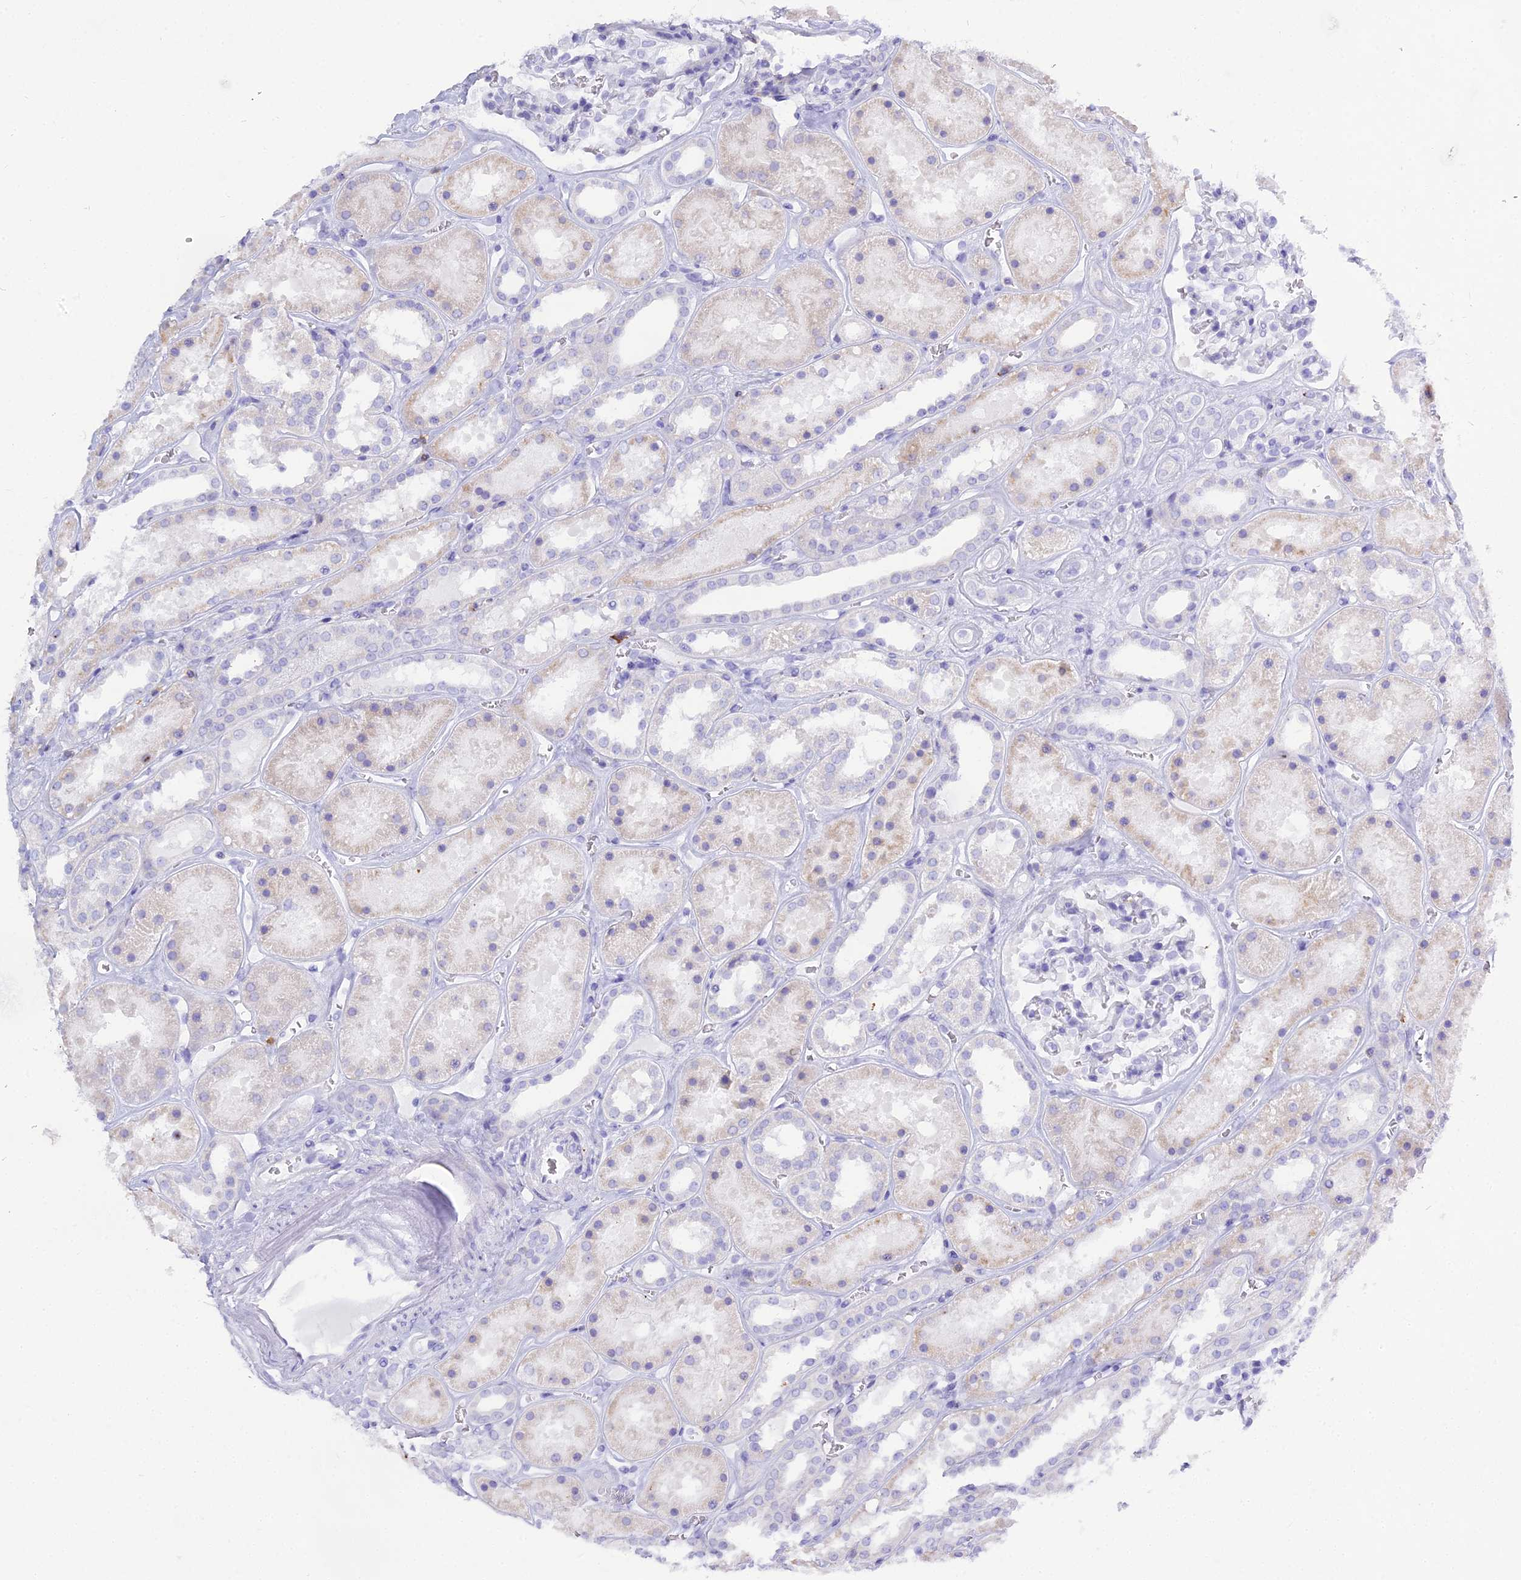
{"staining": {"intensity": "negative", "quantity": "none", "location": "none"}, "tissue": "kidney", "cell_type": "Cells in glomeruli", "image_type": "normal", "snomed": [{"axis": "morphology", "description": "Normal tissue, NOS"}, {"axis": "topography", "description": "Kidney"}], "caption": "IHC of unremarkable human kidney displays no positivity in cells in glomeruli. Nuclei are stained in blue.", "gene": "CD5", "patient": {"sex": "female", "age": 41}}